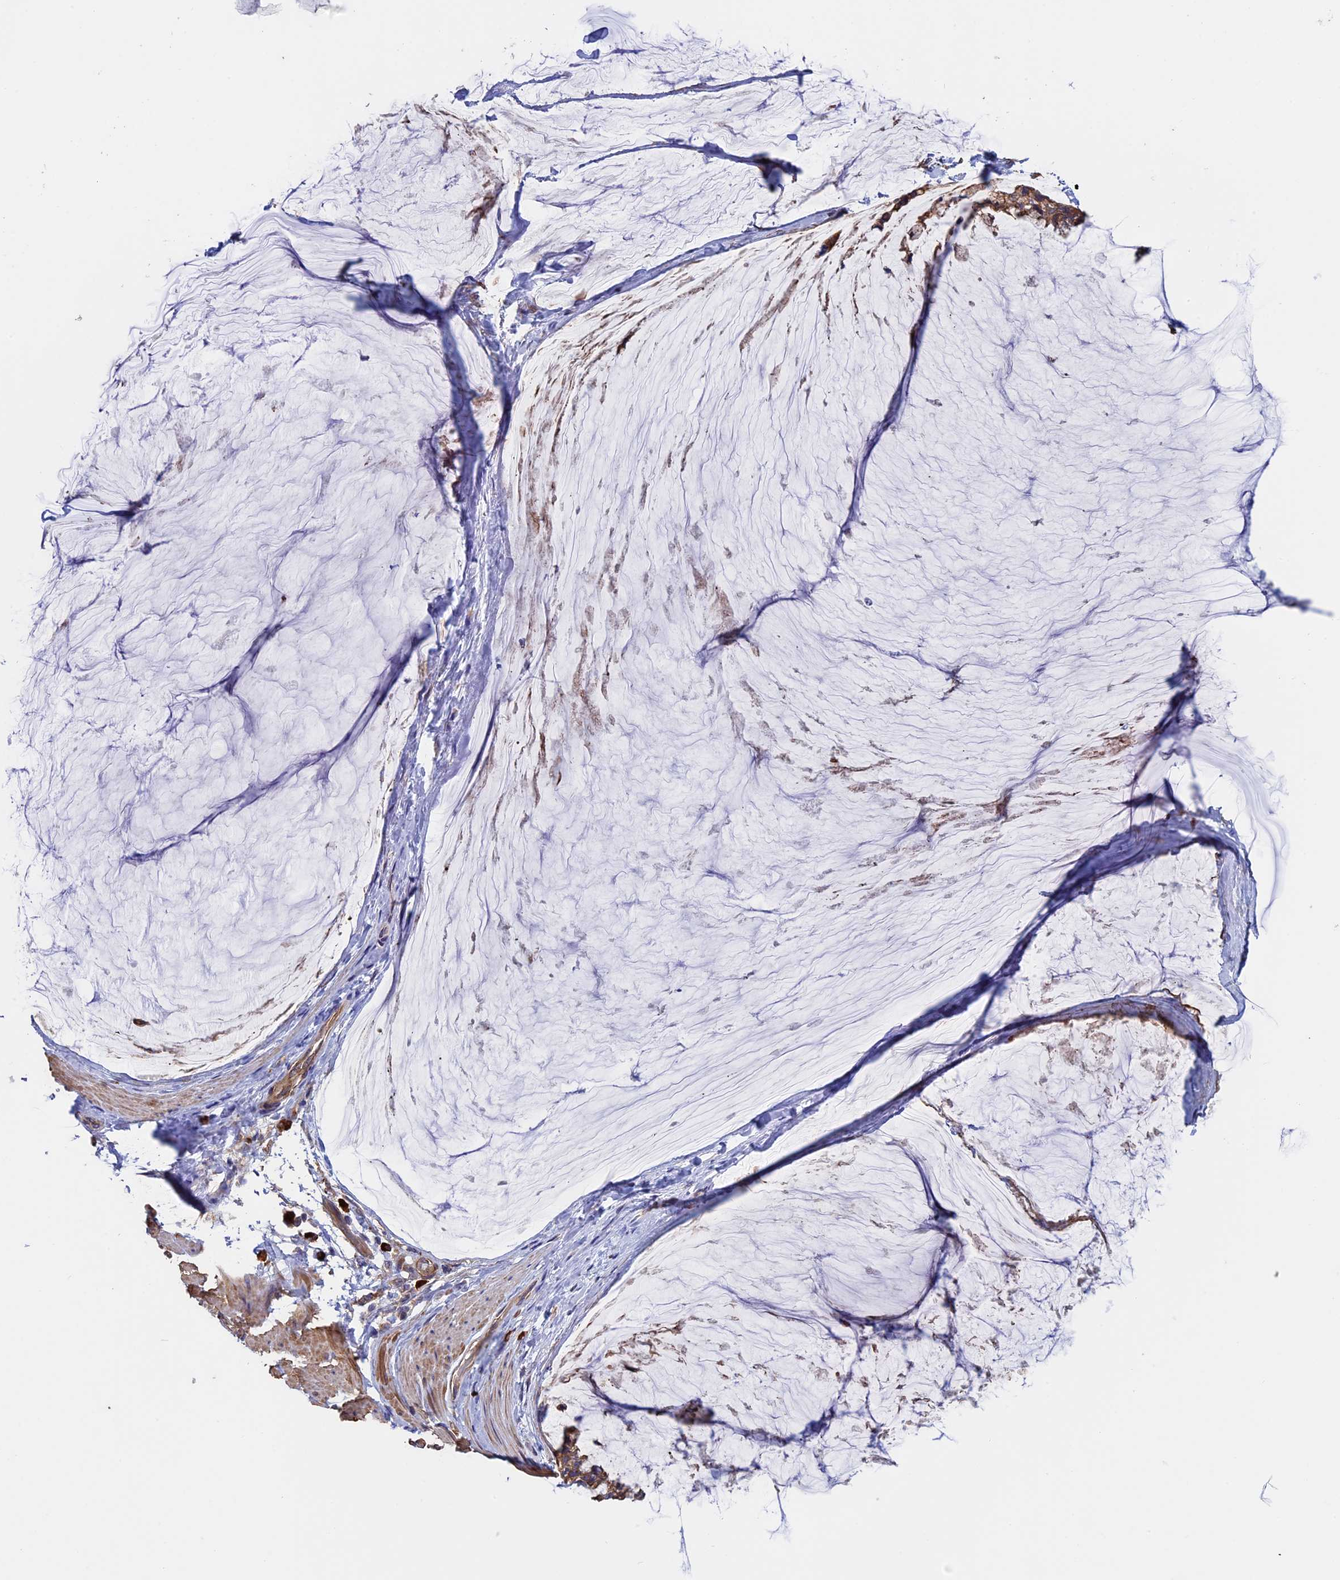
{"staining": {"intensity": "moderate", "quantity": ">75%", "location": "cytoplasmic/membranous"}, "tissue": "ovarian cancer", "cell_type": "Tumor cells", "image_type": "cancer", "snomed": [{"axis": "morphology", "description": "Cystadenocarcinoma, mucinous, NOS"}, {"axis": "topography", "description": "Ovary"}], "caption": "An image of human ovarian mucinous cystadenocarcinoma stained for a protein displays moderate cytoplasmic/membranous brown staining in tumor cells.", "gene": "SLC9A5", "patient": {"sex": "female", "age": 39}}